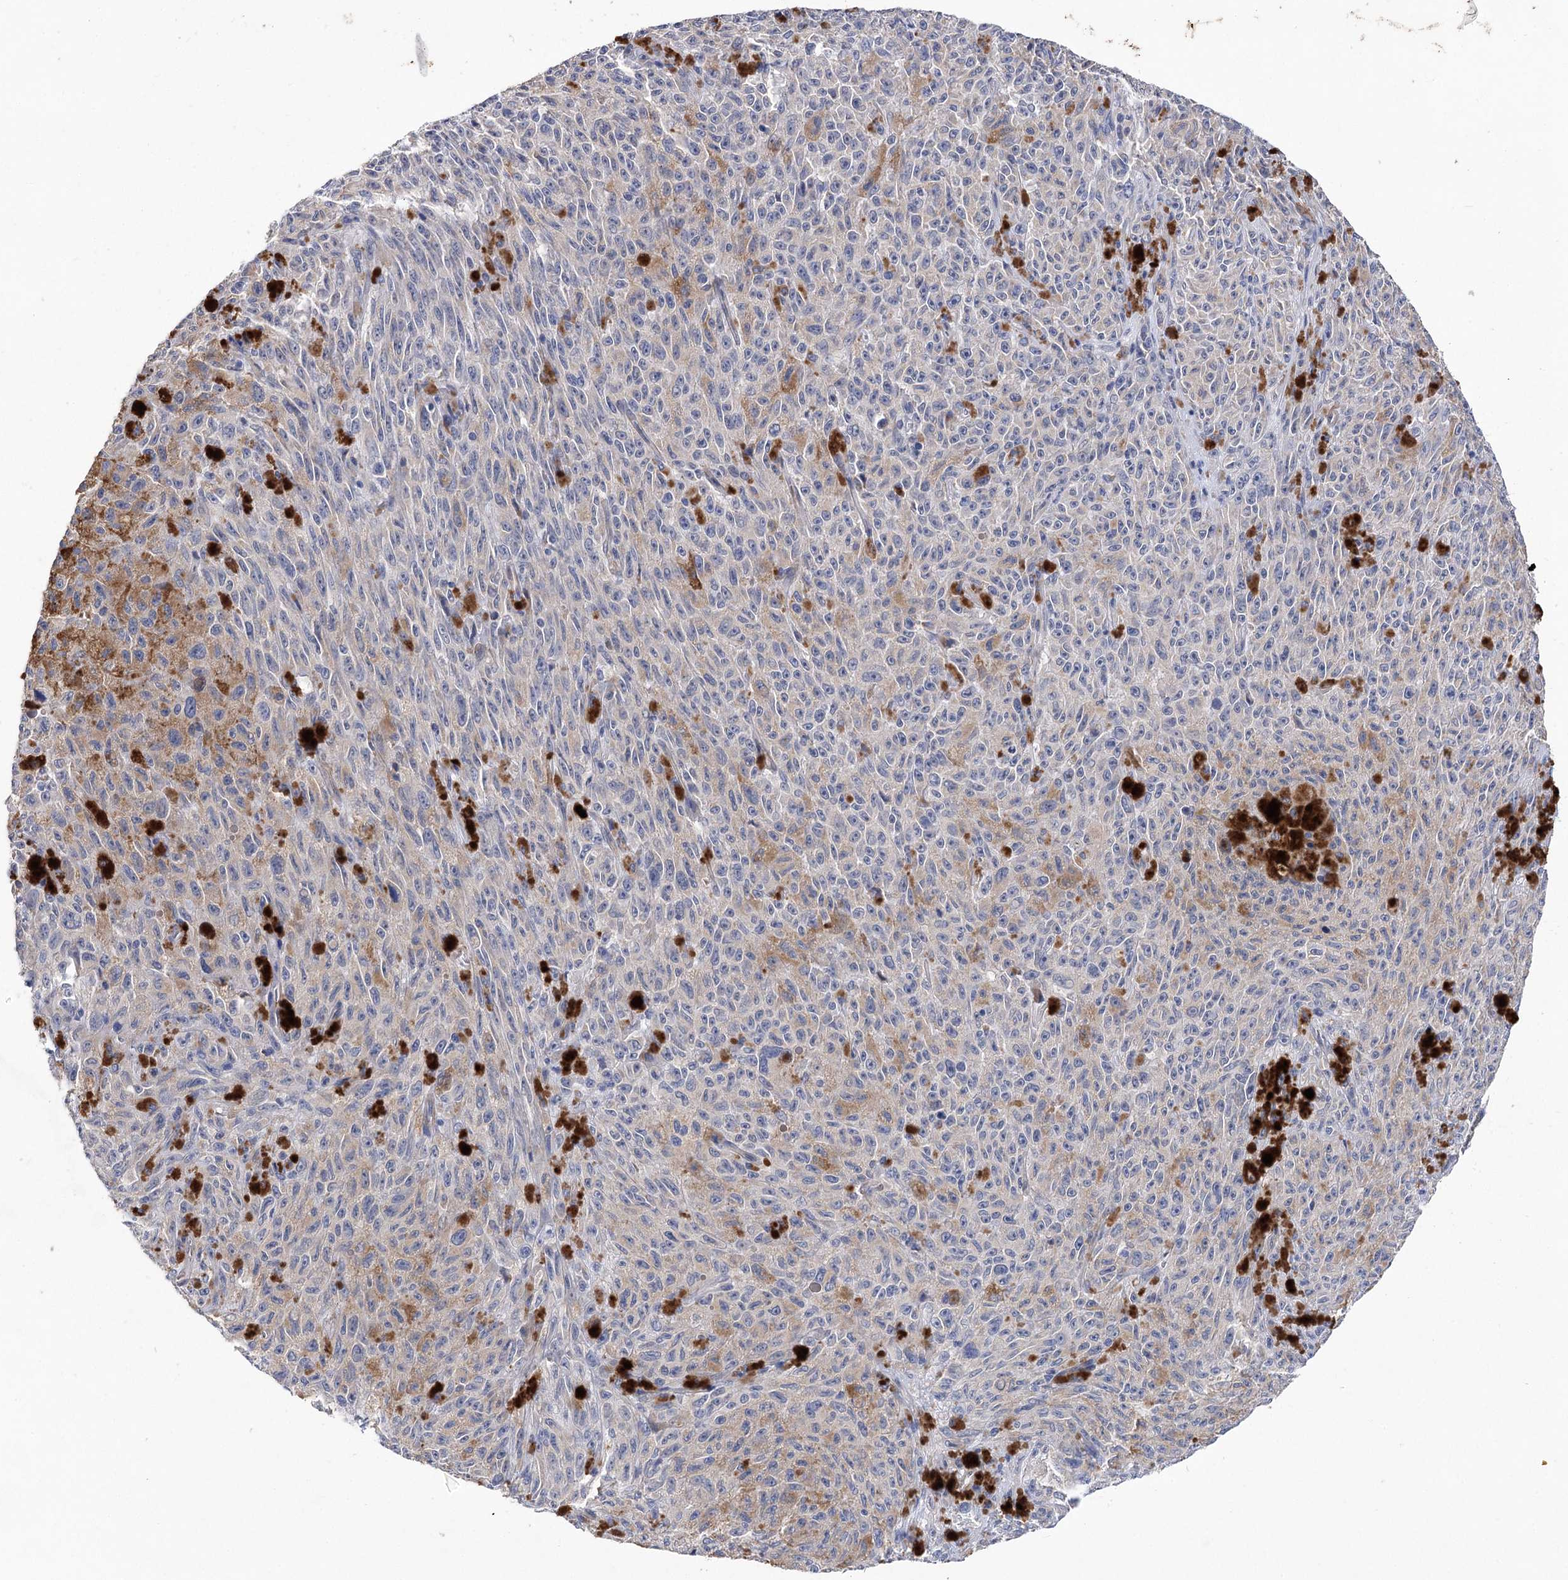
{"staining": {"intensity": "negative", "quantity": "none", "location": "none"}, "tissue": "melanoma", "cell_type": "Tumor cells", "image_type": "cancer", "snomed": [{"axis": "morphology", "description": "Malignant melanoma, NOS"}, {"axis": "topography", "description": "Skin"}], "caption": "A high-resolution image shows immunohistochemistry (IHC) staining of malignant melanoma, which reveals no significant positivity in tumor cells.", "gene": "RDH16", "patient": {"sex": "female", "age": 82}}